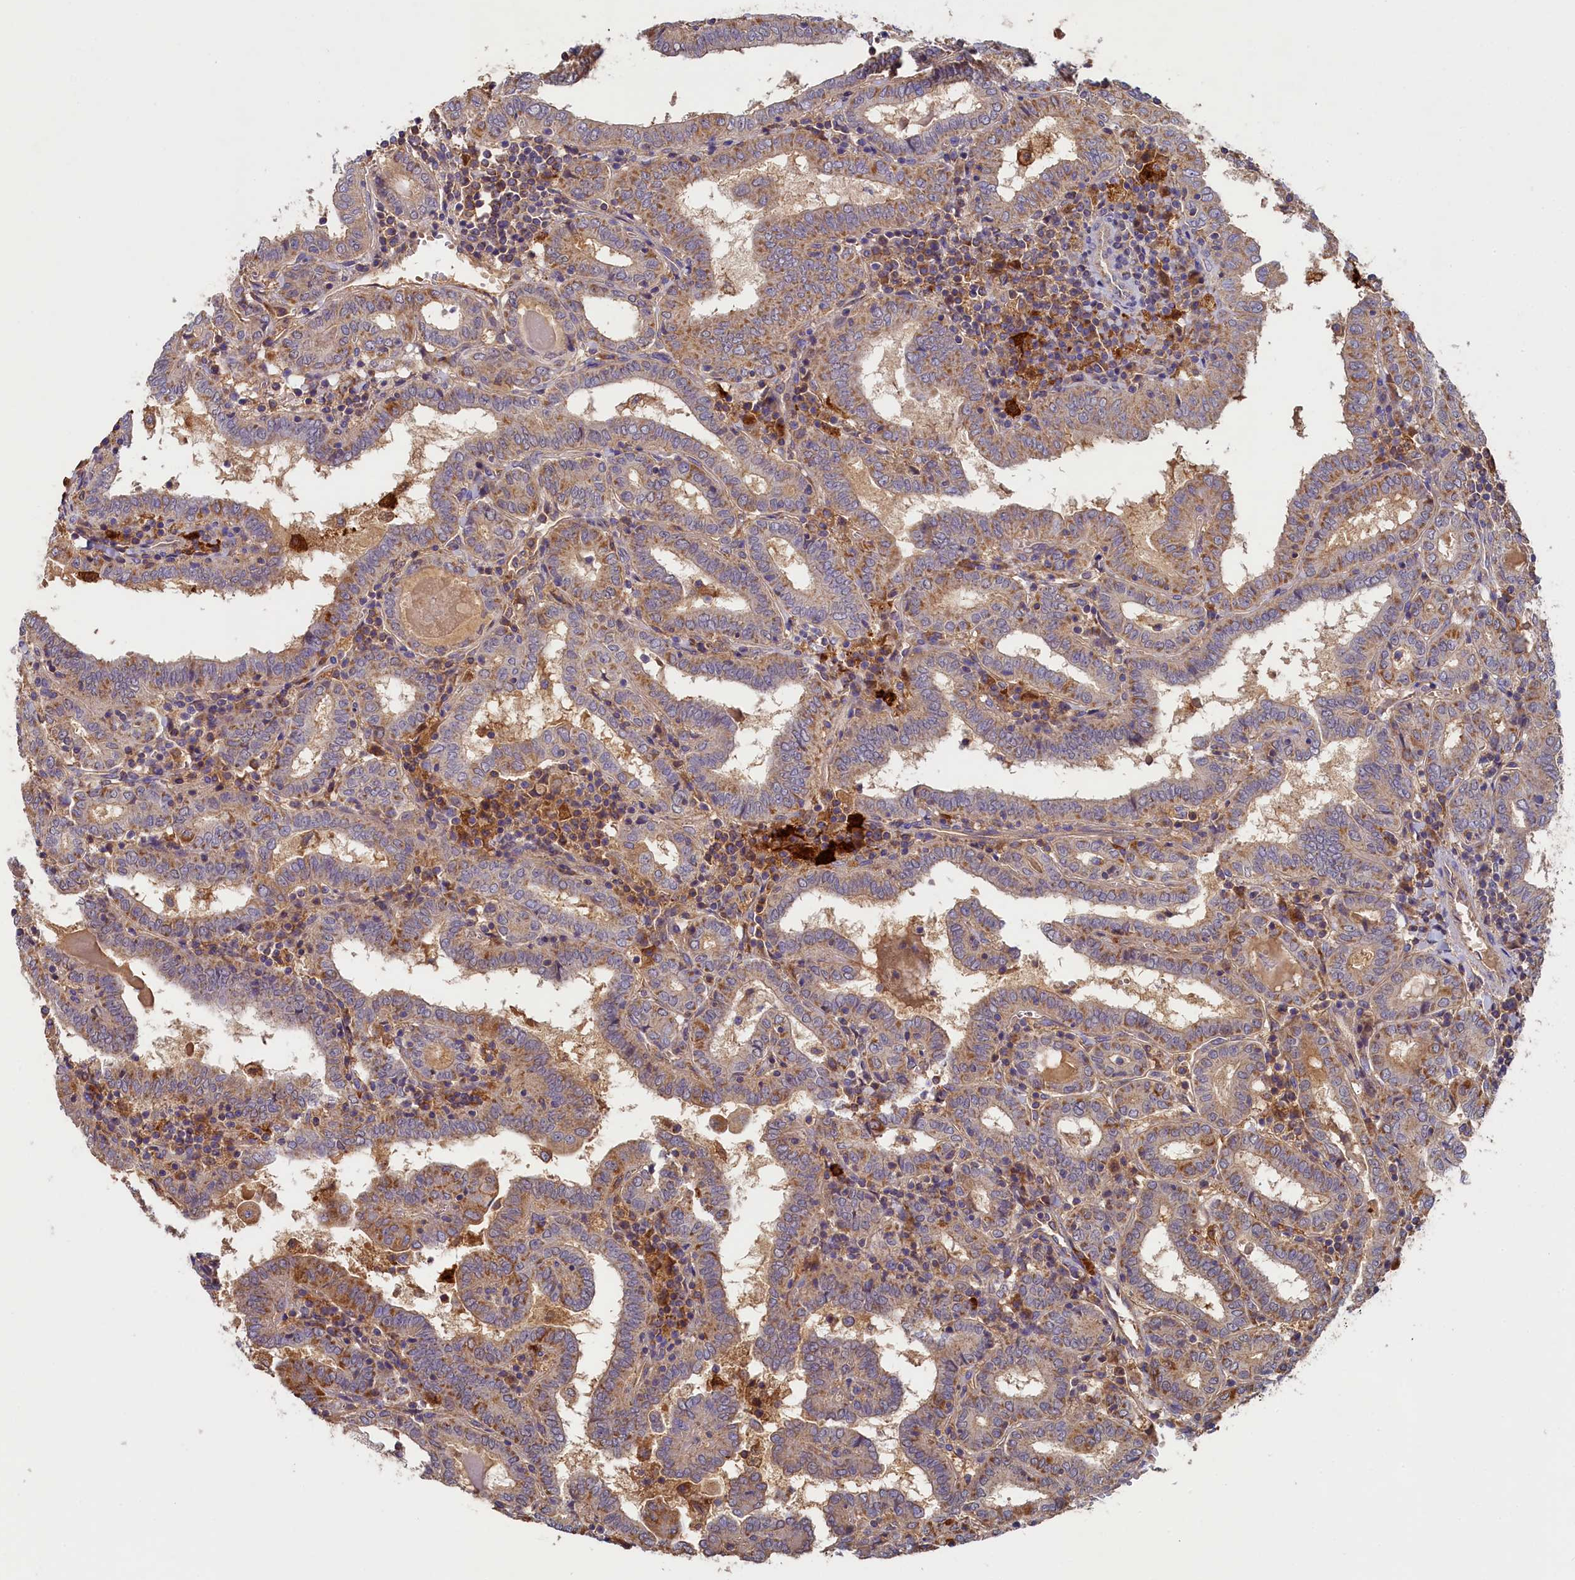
{"staining": {"intensity": "moderate", "quantity": ">75%", "location": "cytoplasmic/membranous"}, "tissue": "thyroid cancer", "cell_type": "Tumor cells", "image_type": "cancer", "snomed": [{"axis": "morphology", "description": "Papillary adenocarcinoma, NOS"}, {"axis": "topography", "description": "Thyroid gland"}], "caption": "A histopathology image showing moderate cytoplasmic/membranous staining in approximately >75% of tumor cells in thyroid cancer (papillary adenocarcinoma), as visualized by brown immunohistochemical staining.", "gene": "SEC31B", "patient": {"sex": "female", "age": 72}}